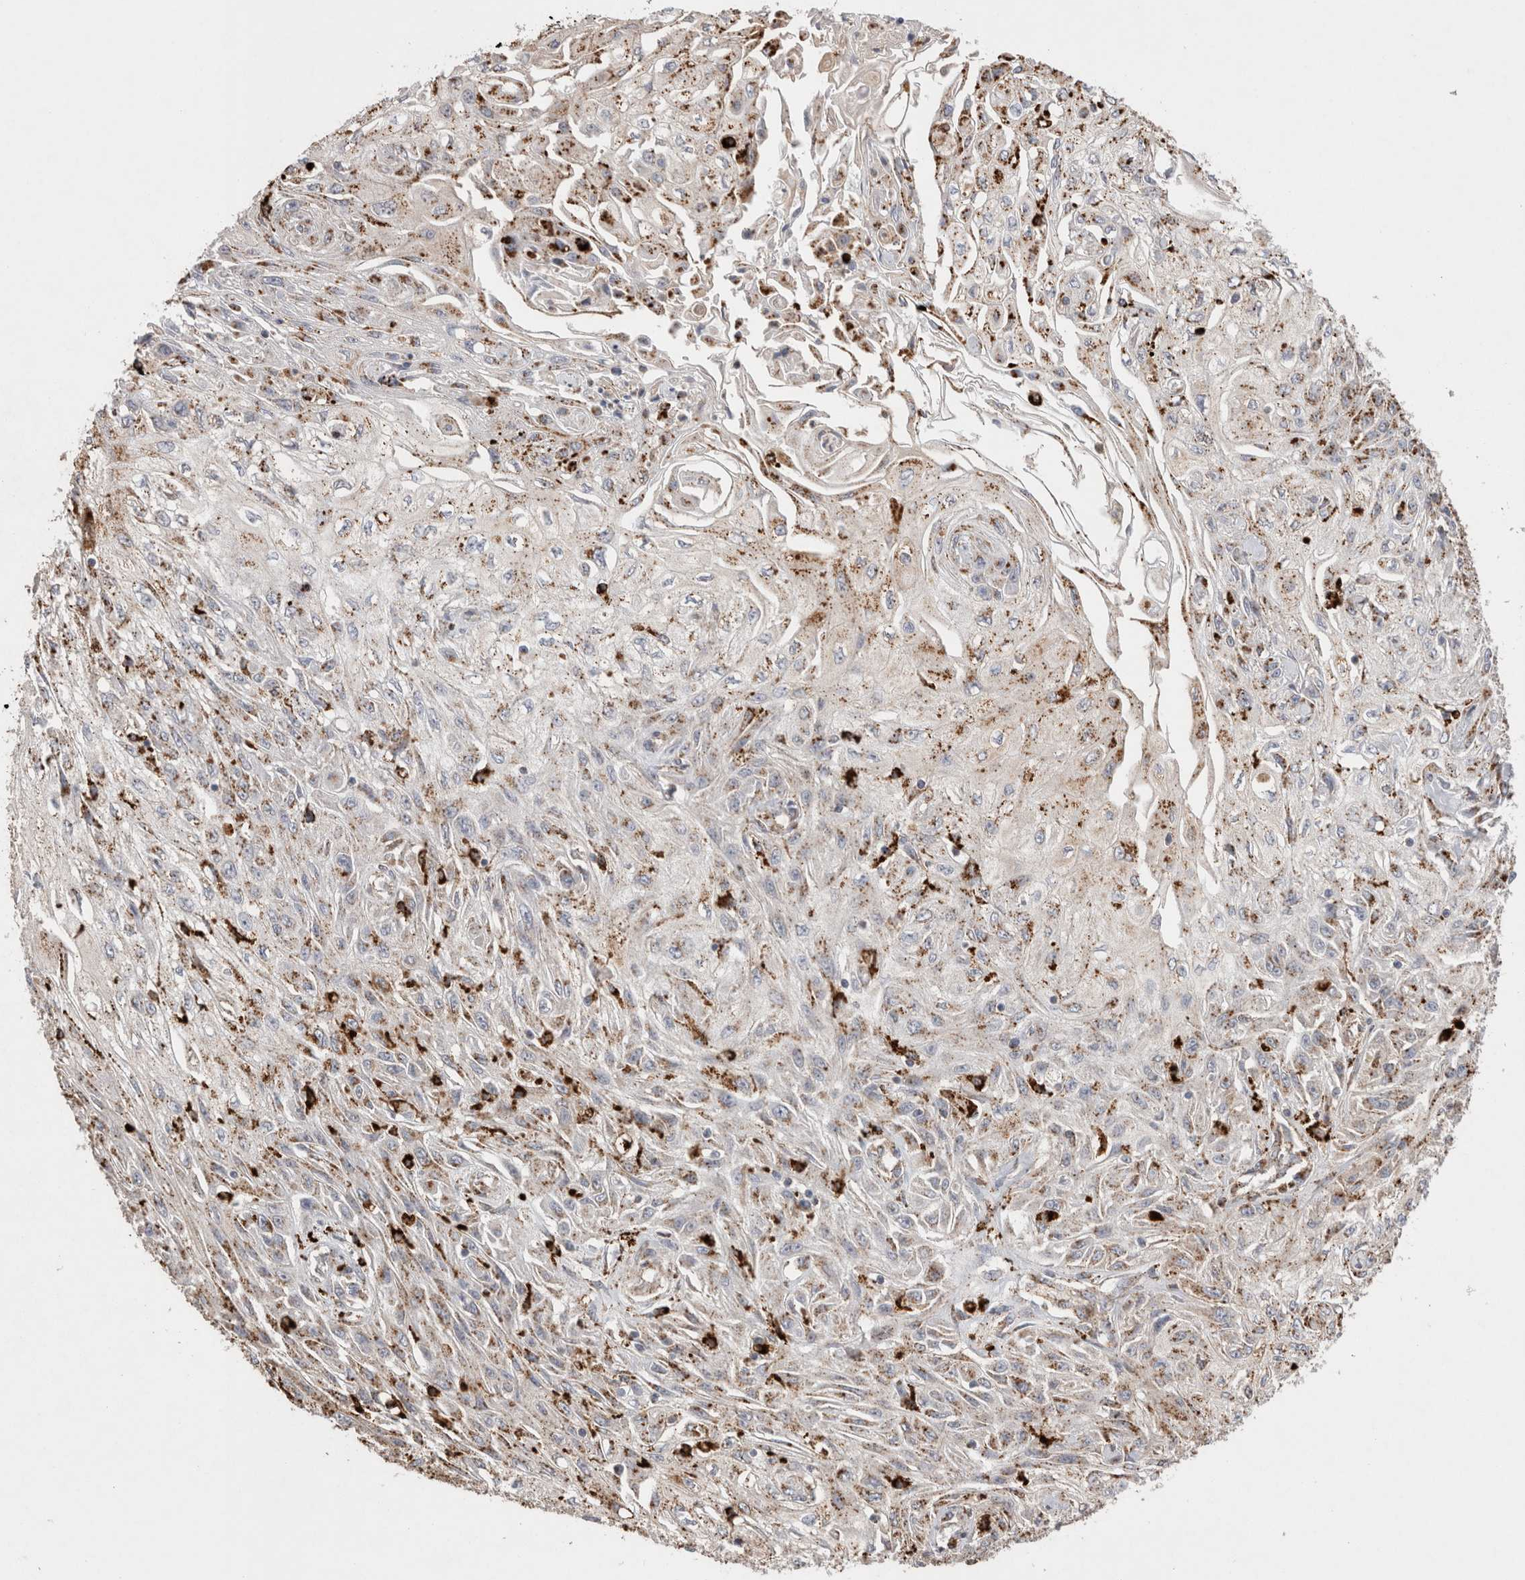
{"staining": {"intensity": "moderate", "quantity": "25%-75%", "location": "cytoplasmic/membranous"}, "tissue": "skin cancer", "cell_type": "Tumor cells", "image_type": "cancer", "snomed": [{"axis": "morphology", "description": "Squamous cell carcinoma, NOS"}, {"axis": "morphology", "description": "Squamous cell carcinoma, metastatic, NOS"}, {"axis": "topography", "description": "Skin"}, {"axis": "topography", "description": "Lymph node"}], "caption": "Immunohistochemistry (IHC) photomicrograph of human skin cancer stained for a protein (brown), which demonstrates medium levels of moderate cytoplasmic/membranous expression in about 25%-75% of tumor cells.", "gene": "CTSA", "patient": {"sex": "male", "age": 75}}